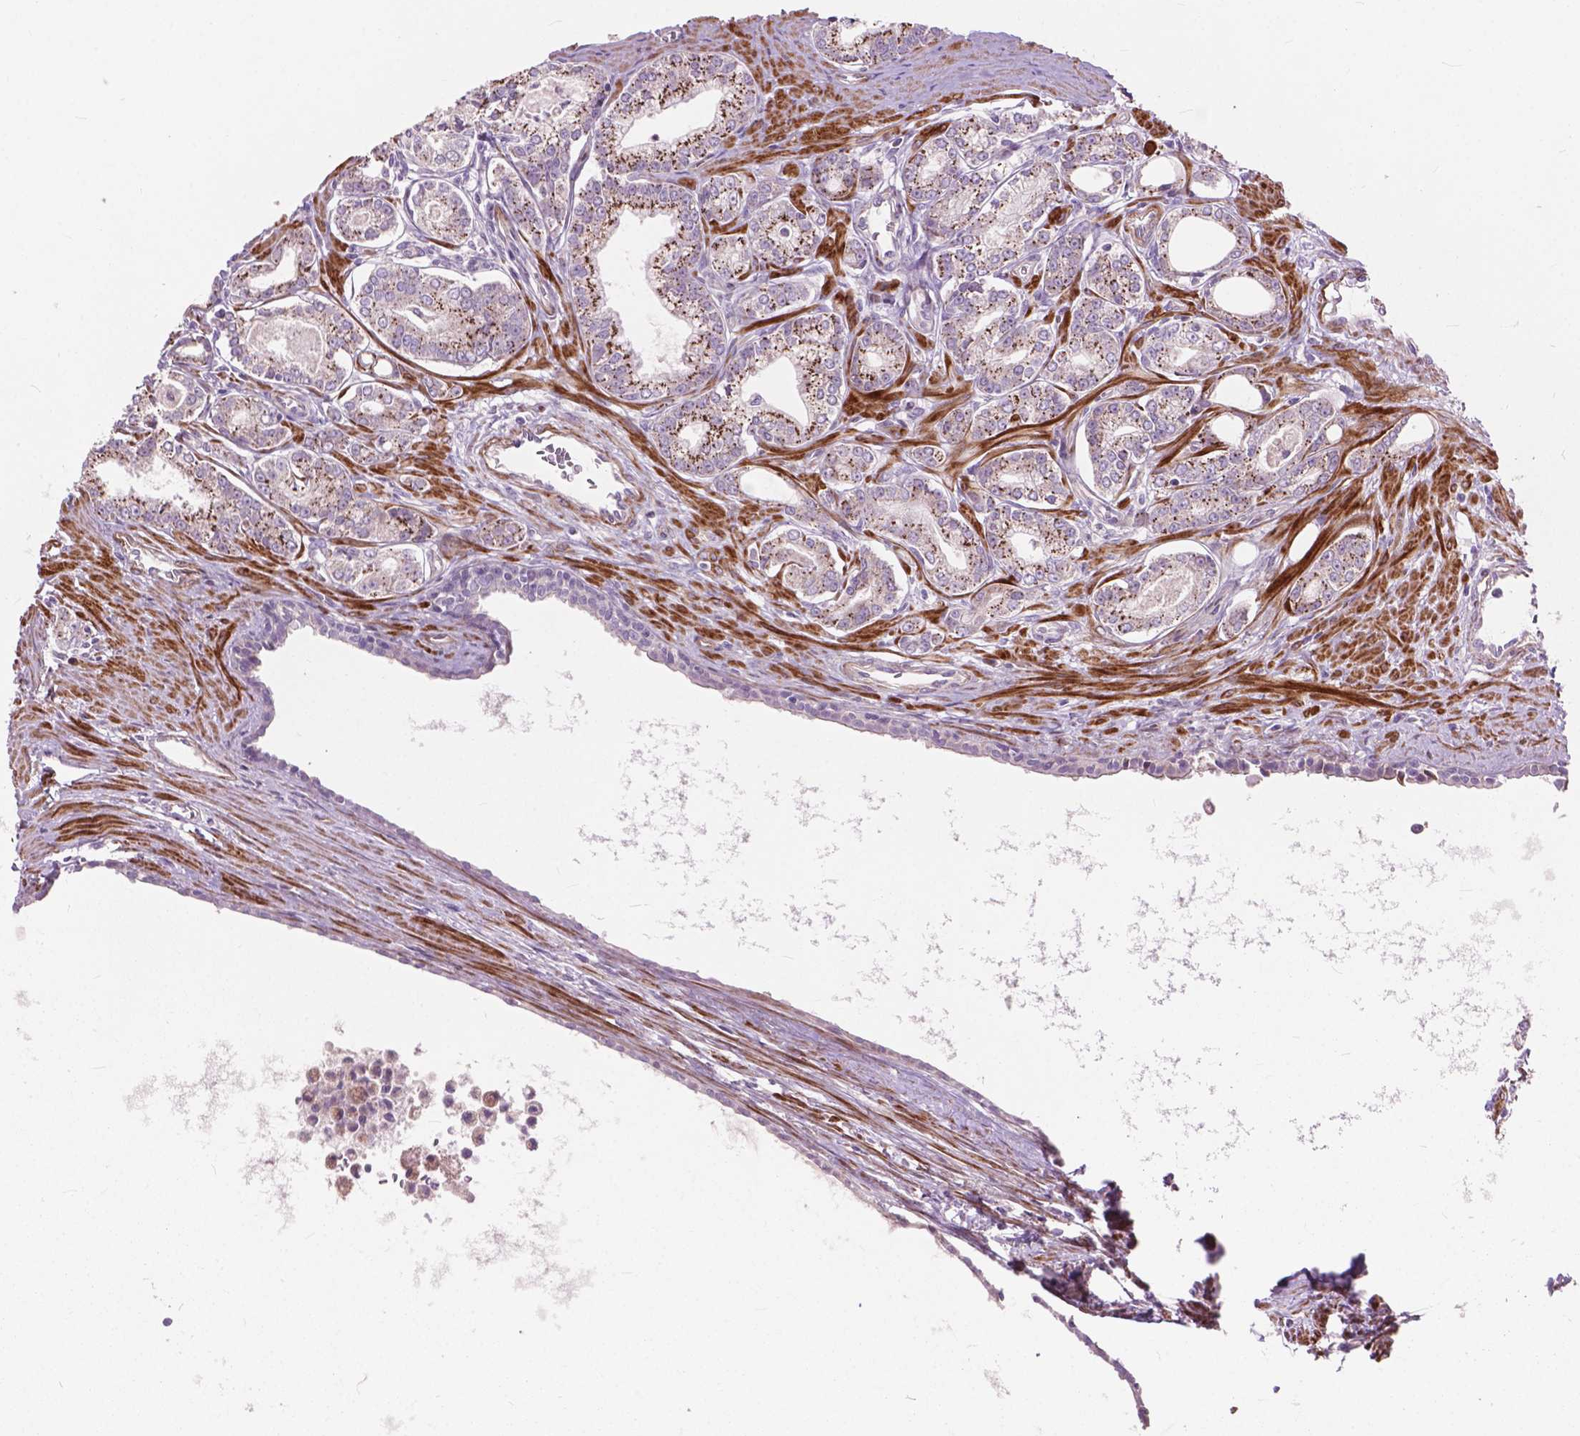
{"staining": {"intensity": "moderate", "quantity": "25%-75%", "location": "cytoplasmic/membranous"}, "tissue": "prostate cancer", "cell_type": "Tumor cells", "image_type": "cancer", "snomed": [{"axis": "morphology", "description": "Adenocarcinoma, NOS"}, {"axis": "topography", "description": "Prostate"}], "caption": "Prostate cancer (adenocarcinoma) stained for a protein exhibits moderate cytoplasmic/membranous positivity in tumor cells.", "gene": "MORN1", "patient": {"sex": "male", "age": 71}}